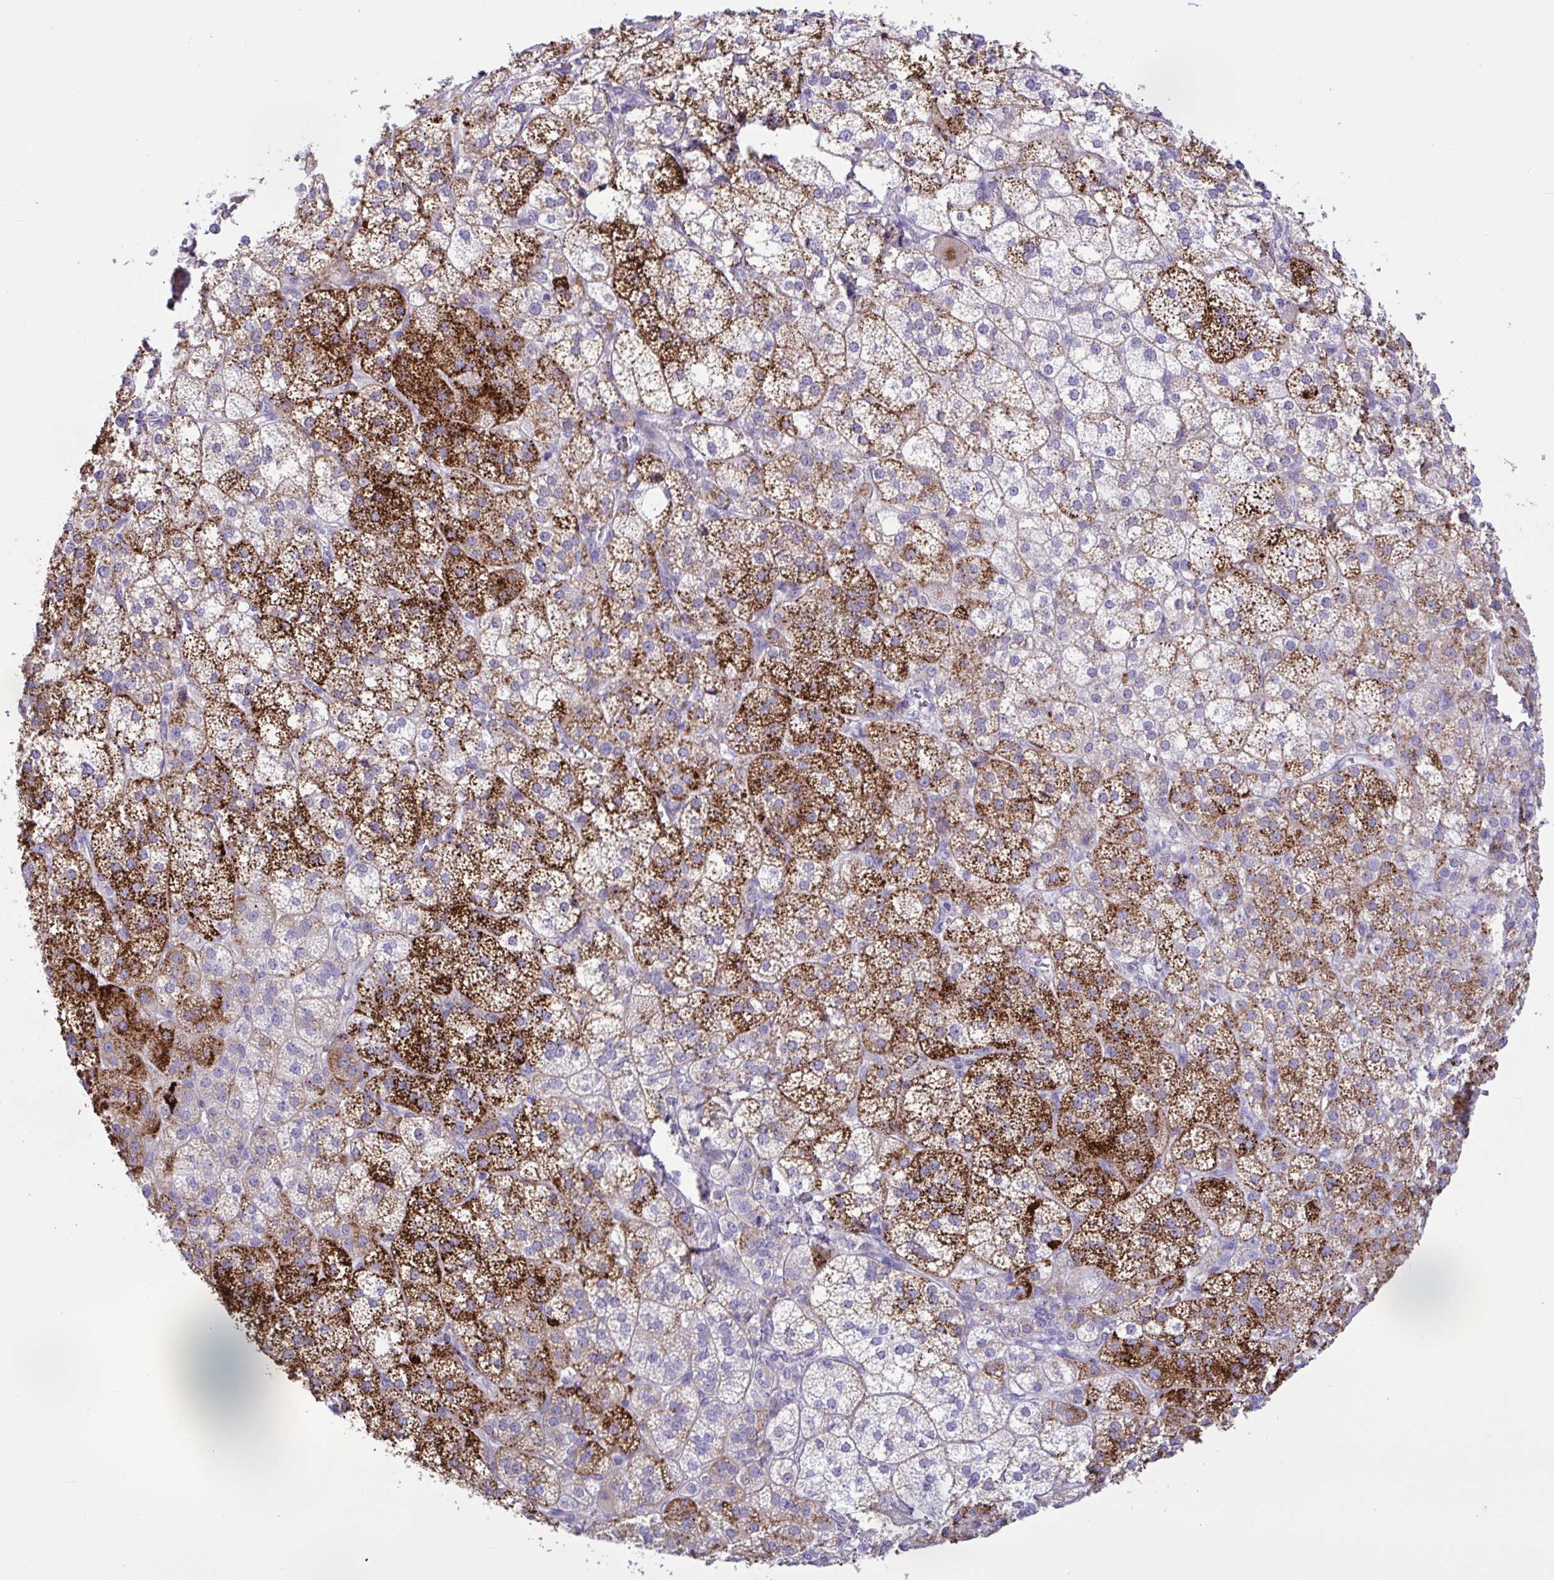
{"staining": {"intensity": "strong", "quantity": "25%-75%", "location": "cytoplasmic/membranous"}, "tissue": "adrenal gland", "cell_type": "Glandular cells", "image_type": "normal", "snomed": [{"axis": "morphology", "description": "Normal tissue, NOS"}, {"axis": "topography", "description": "Adrenal gland"}], "caption": "IHC (DAB) staining of benign adrenal gland reveals strong cytoplasmic/membranous protein expression in approximately 25%-75% of glandular cells. (brown staining indicates protein expression, while blue staining denotes nuclei).", "gene": "SREBF1", "patient": {"sex": "female", "age": 60}}